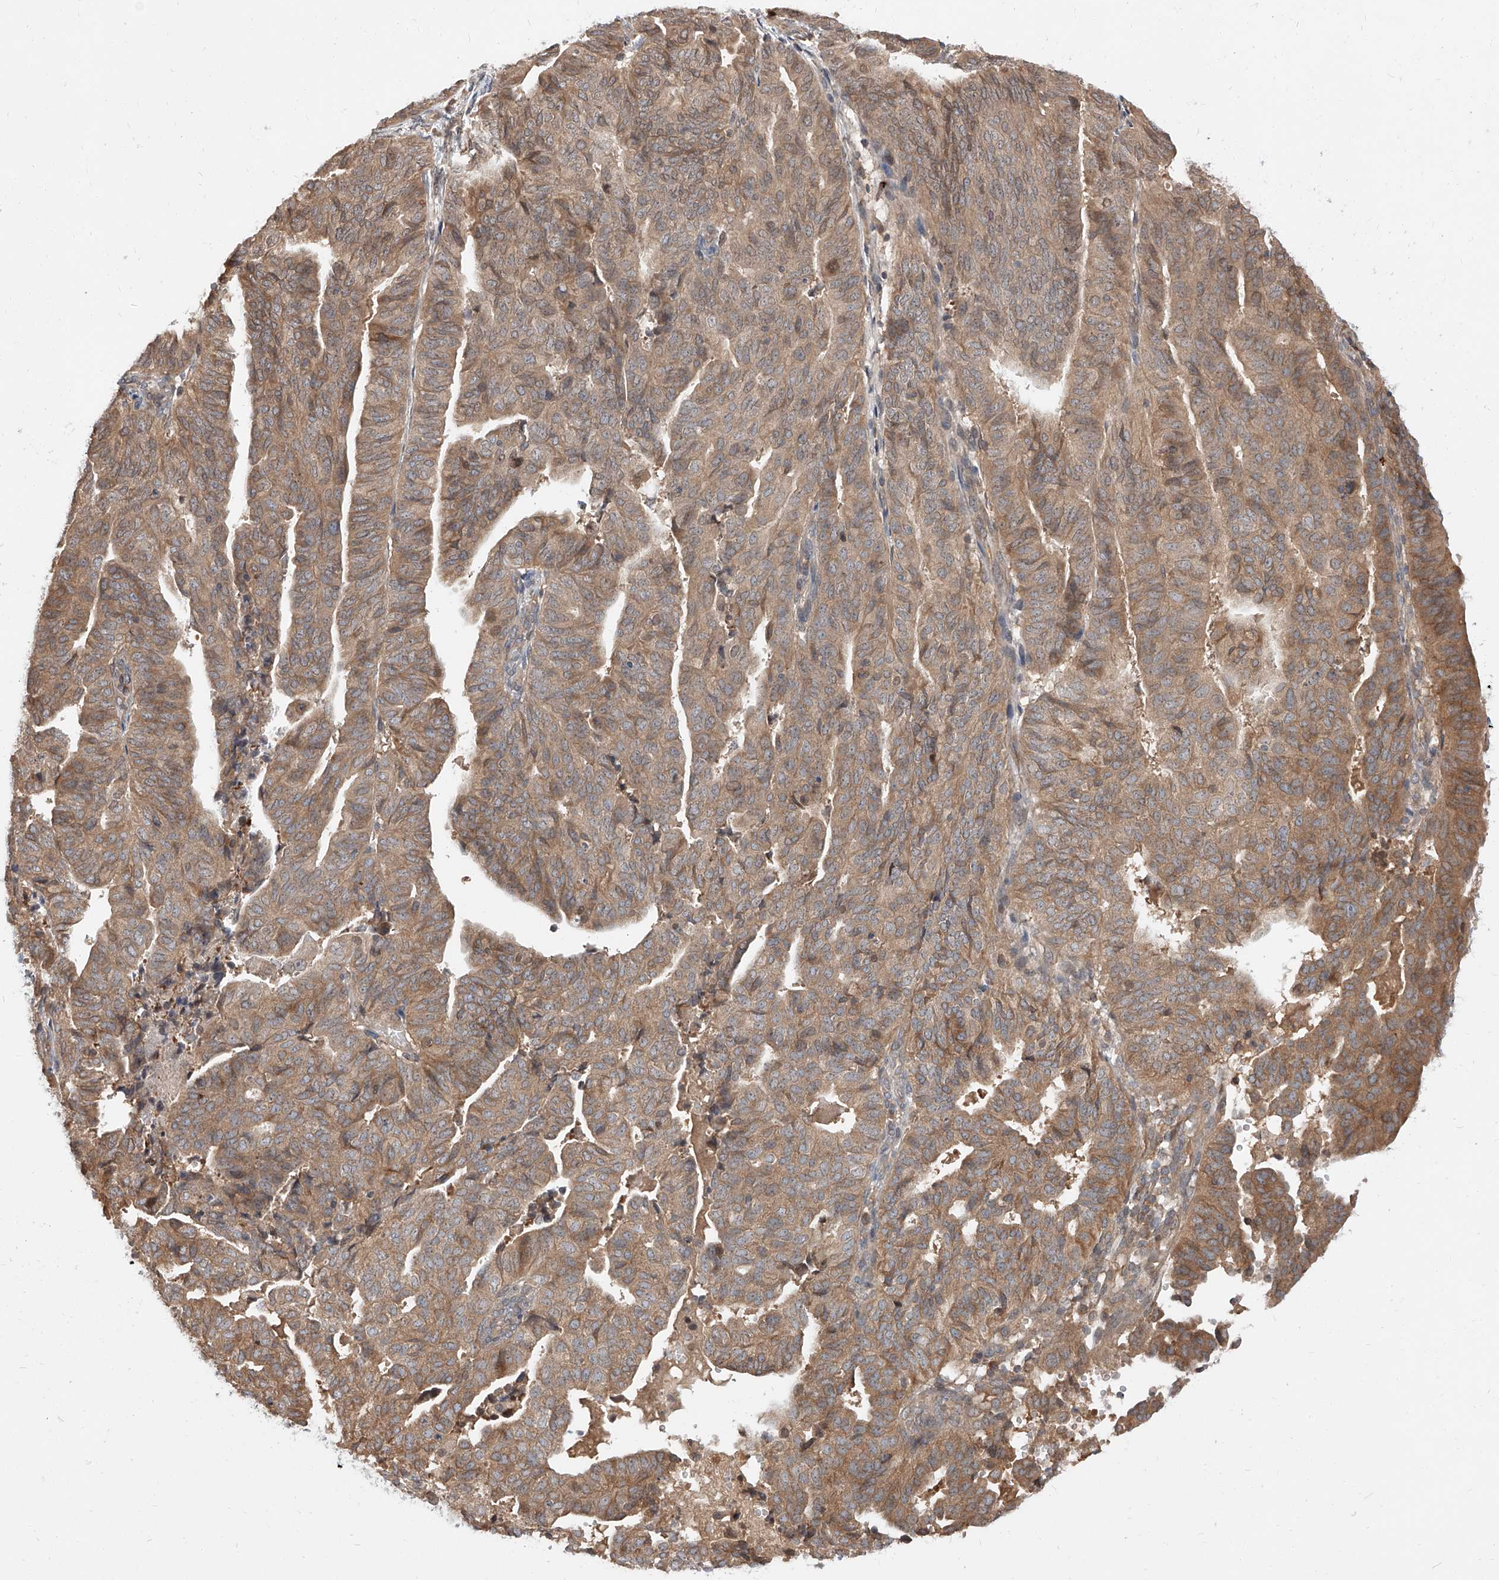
{"staining": {"intensity": "moderate", "quantity": ">75%", "location": "cytoplasmic/membranous"}, "tissue": "endometrial cancer", "cell_type": "Tumor cells", "image_type": "cancer", "snomed": [{"axis": "morphology", "description": "Adenocarcinoma, NOS"}, {"axis": "topography", "description": "Uterus"}], "caption": "This micrograph demonstrates immunohistochemistry (IHC) staining of human adenocarcinoma (endometrial), with medium moderate cytoplasmic/membranous staining in about >75% of tumor cells.", "gene": "DIRAS3", "patient": {"sex": "female", "age": 77}}